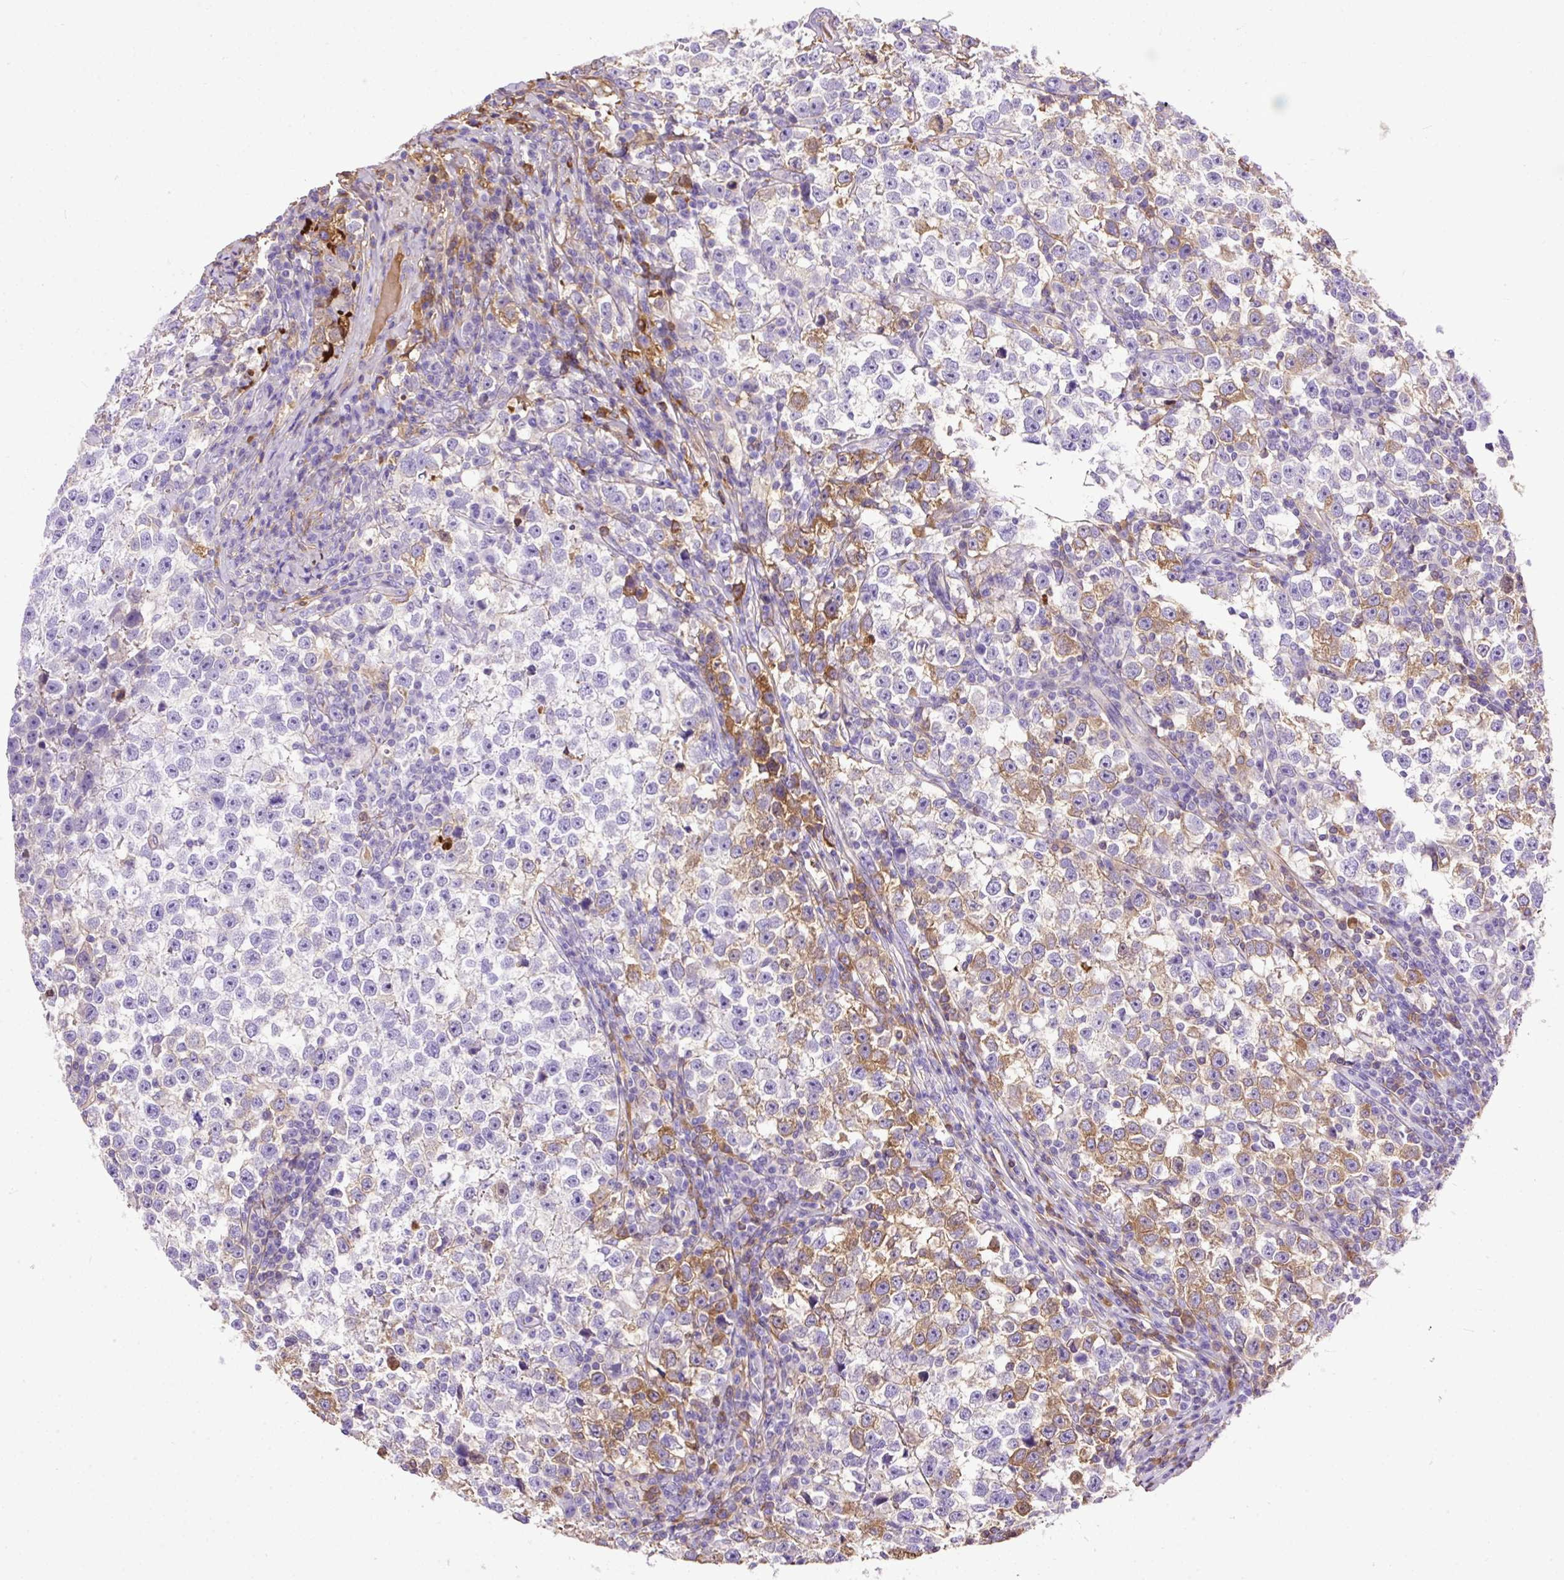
{"staining": {"intensity": "moderate", "quantity": "<25%", "location": "cytoplasmic/membranous"}, "tissue": "testis cancer", "cell_type": "Tumor cells", "image_type": "cancer", "snomed": [{"axis": "morphology", "description": "Normal tissue, NOS"}, {"axis": "morphology", "description": "Seminoma, NOS"}, {"axis": "topography", "description": "Testis"}], "caption": "Protein expression analysis of human testis cancer (seminoma) reveals moderate cytoplasmic/membranous expression in about <25% of tumor cells.", "gene": "CLEC3B", "patient": {"sex": "male", "age": 43}}